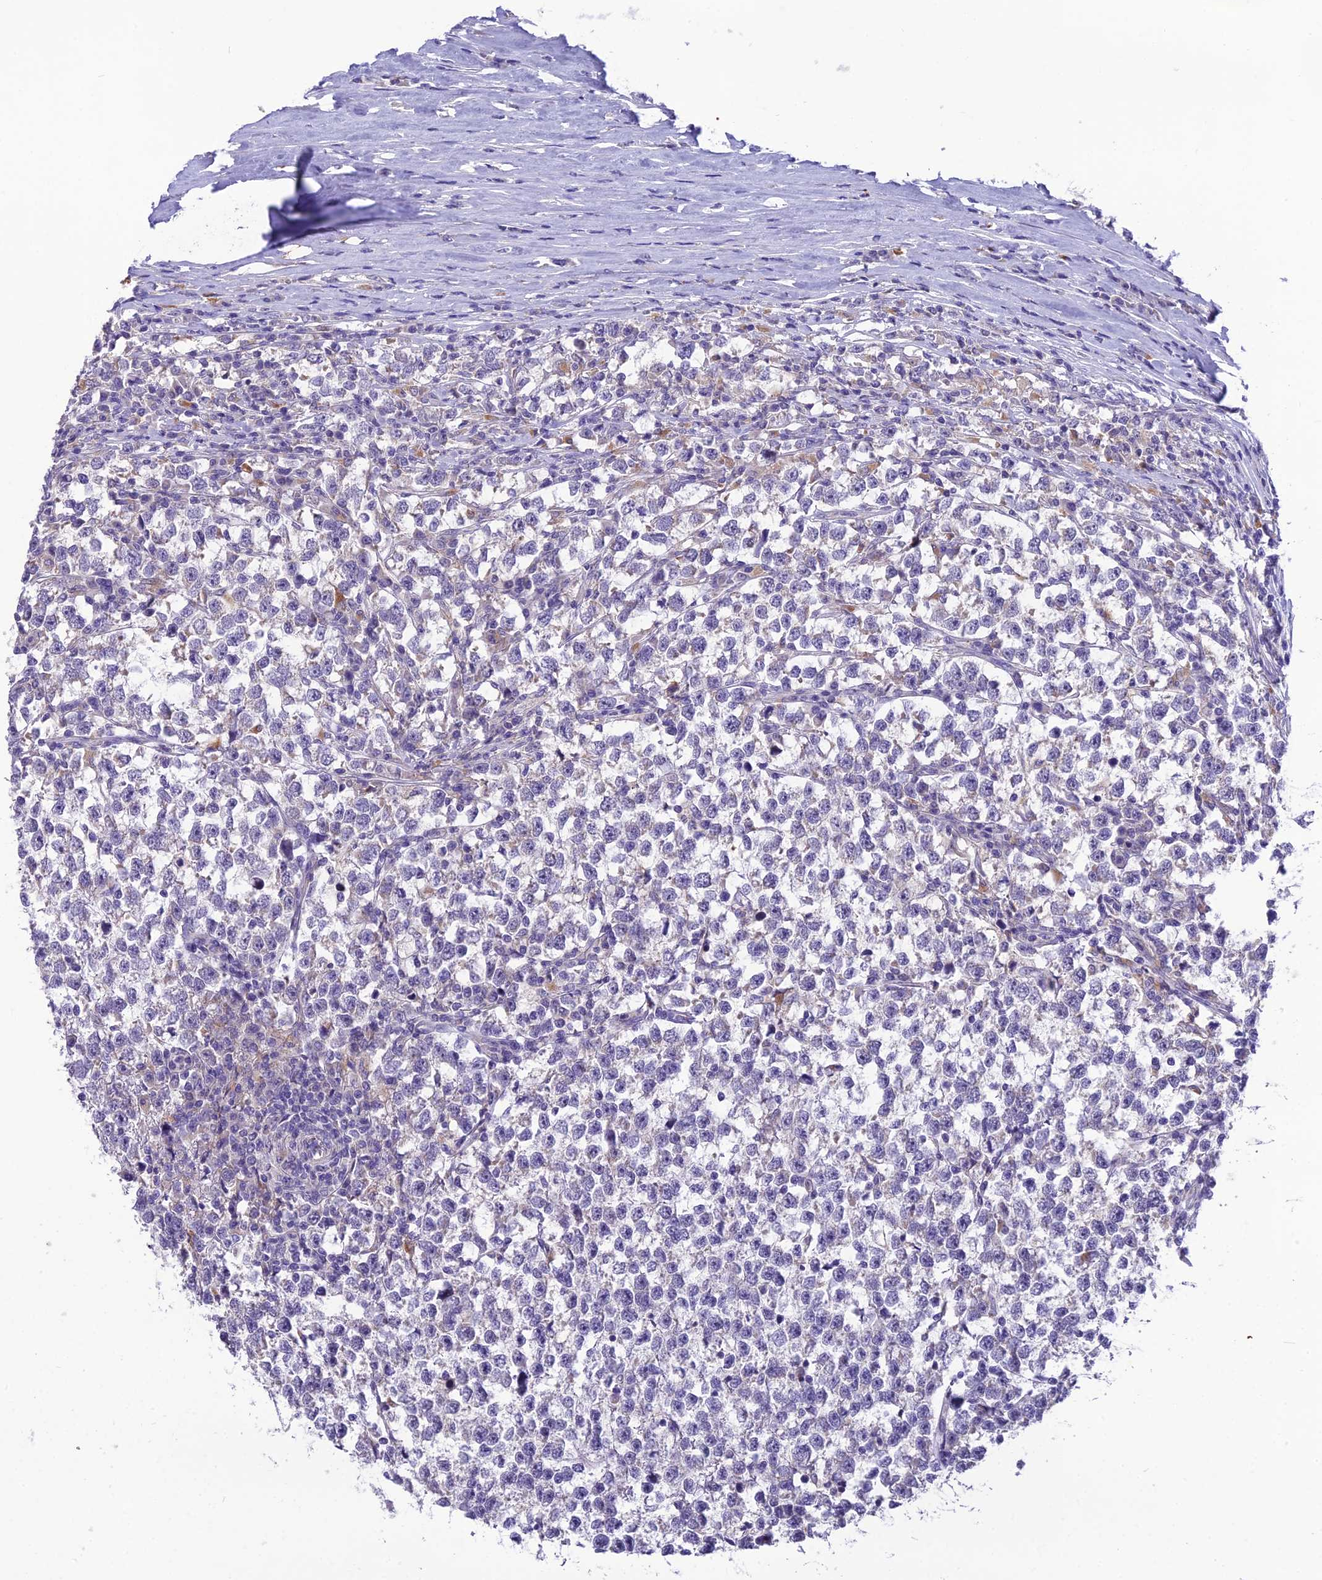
{"staining": {"intensity": "negative", "quantity": "none", "location": "none"}, "tissue": "testis cancer", "cell_type": "Tumor cells", "image_type": "cancer", "snomed": [{"axis": "morphology", "description": "Normal tissue, NOS"}, {"axis": "morphology", "description": "Seminoma, NOS"}, {"axis": "topography", "description": "Testis"}], "caption": "A histopathology image of human testis seminoma is negative for staining in tumor cells.", "gene": "MIIP", "patient": {"sex": "male", "age": 43}}